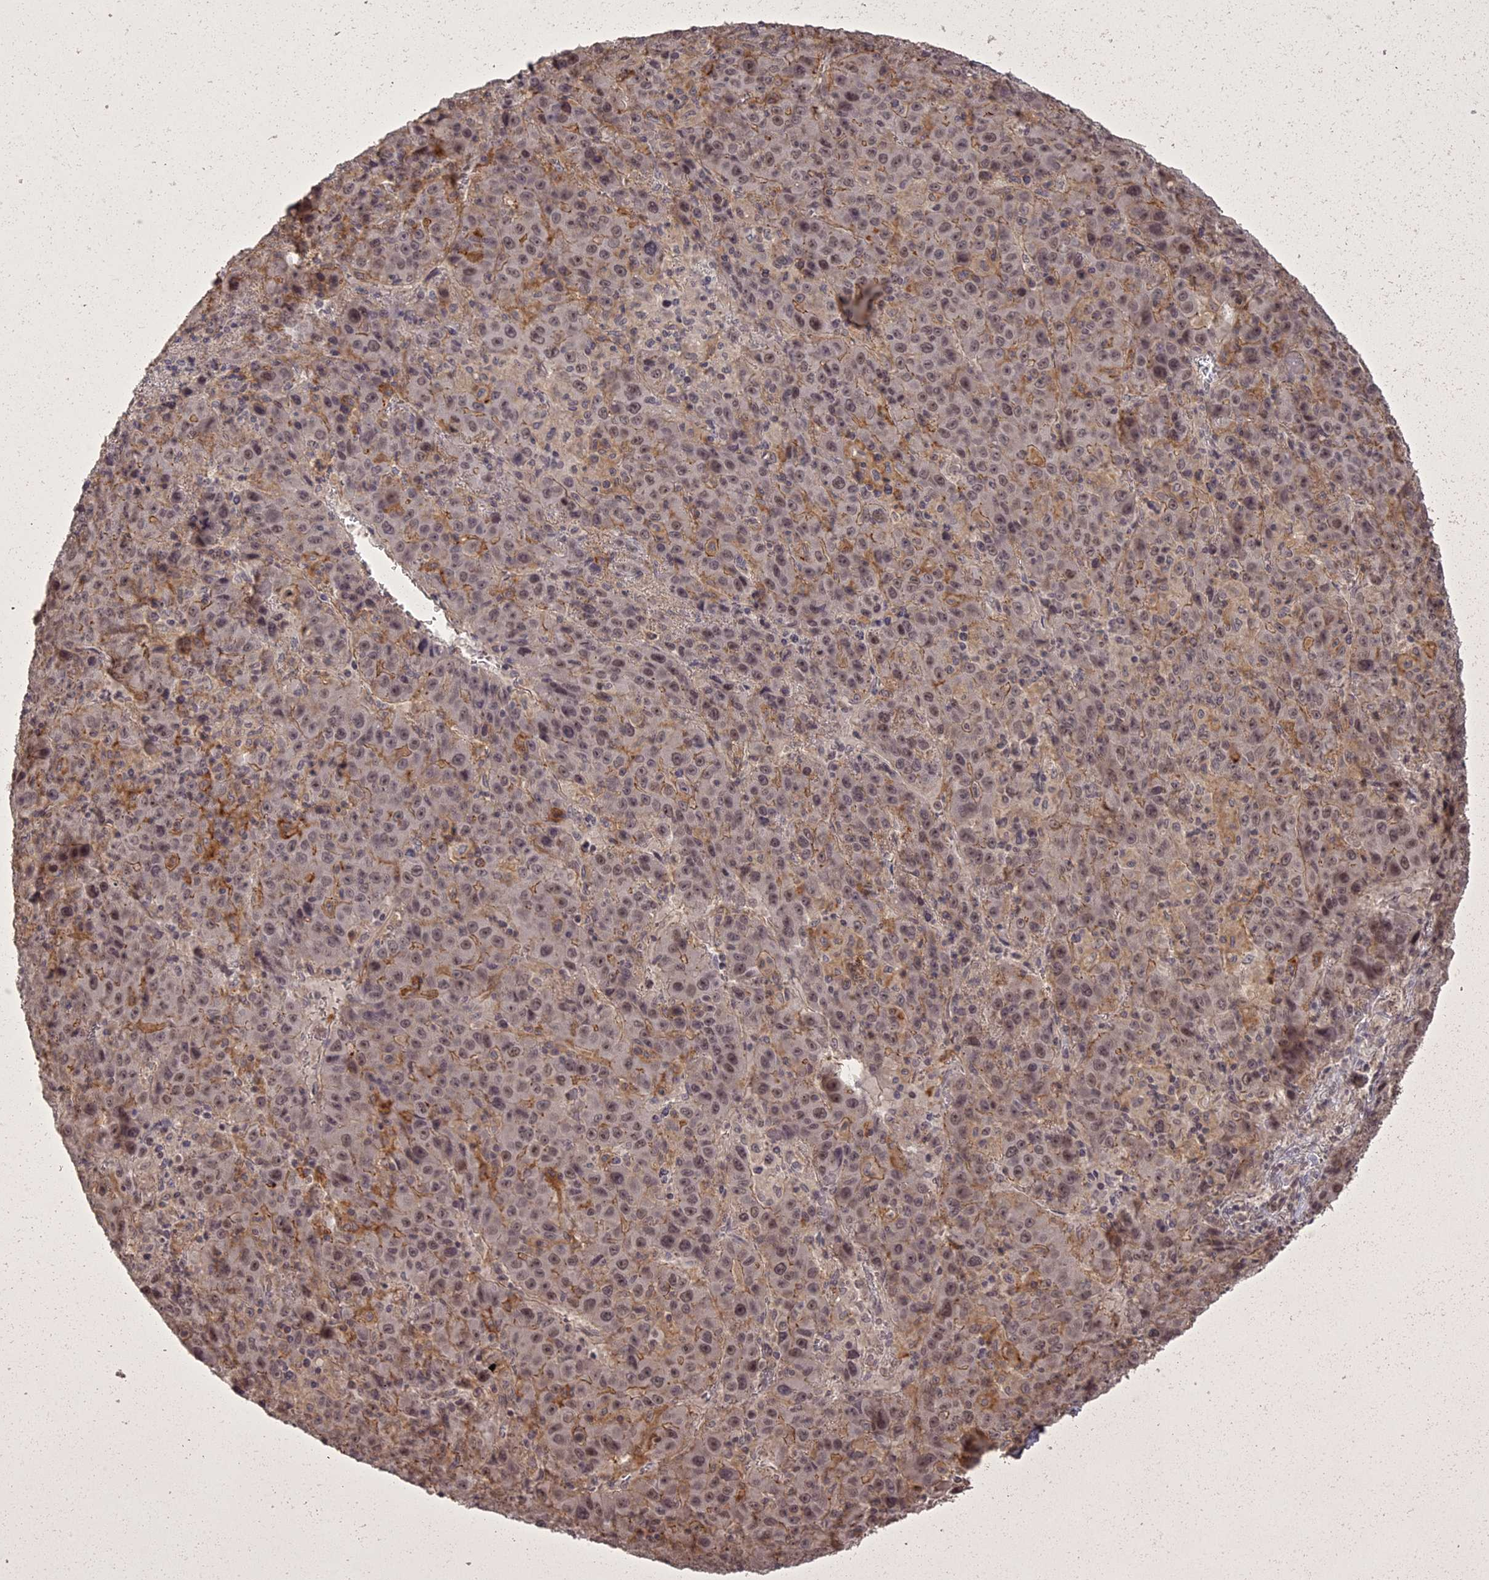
{"staining": {"intensity": "moderate", "quantity": "<25%", "location": "cytoplasmic/membranous,nuclear"}, "tissue": "liver cancer", "cell_type": "Tumor cells", "image_type": "cancer", "snomed": [{"axis": "morphology", "description": "Carcinoma, Hepatocellular, NOS"}, {"axis": "topography", "description": "Liver"}], "caption": "Moderate cytoplasmic/membranous and nuclear protein expression is seen in about <25% of tumor cells in liver cancer.", "gene": "ING5", "patient": {"sex": "female", "age": 53}}